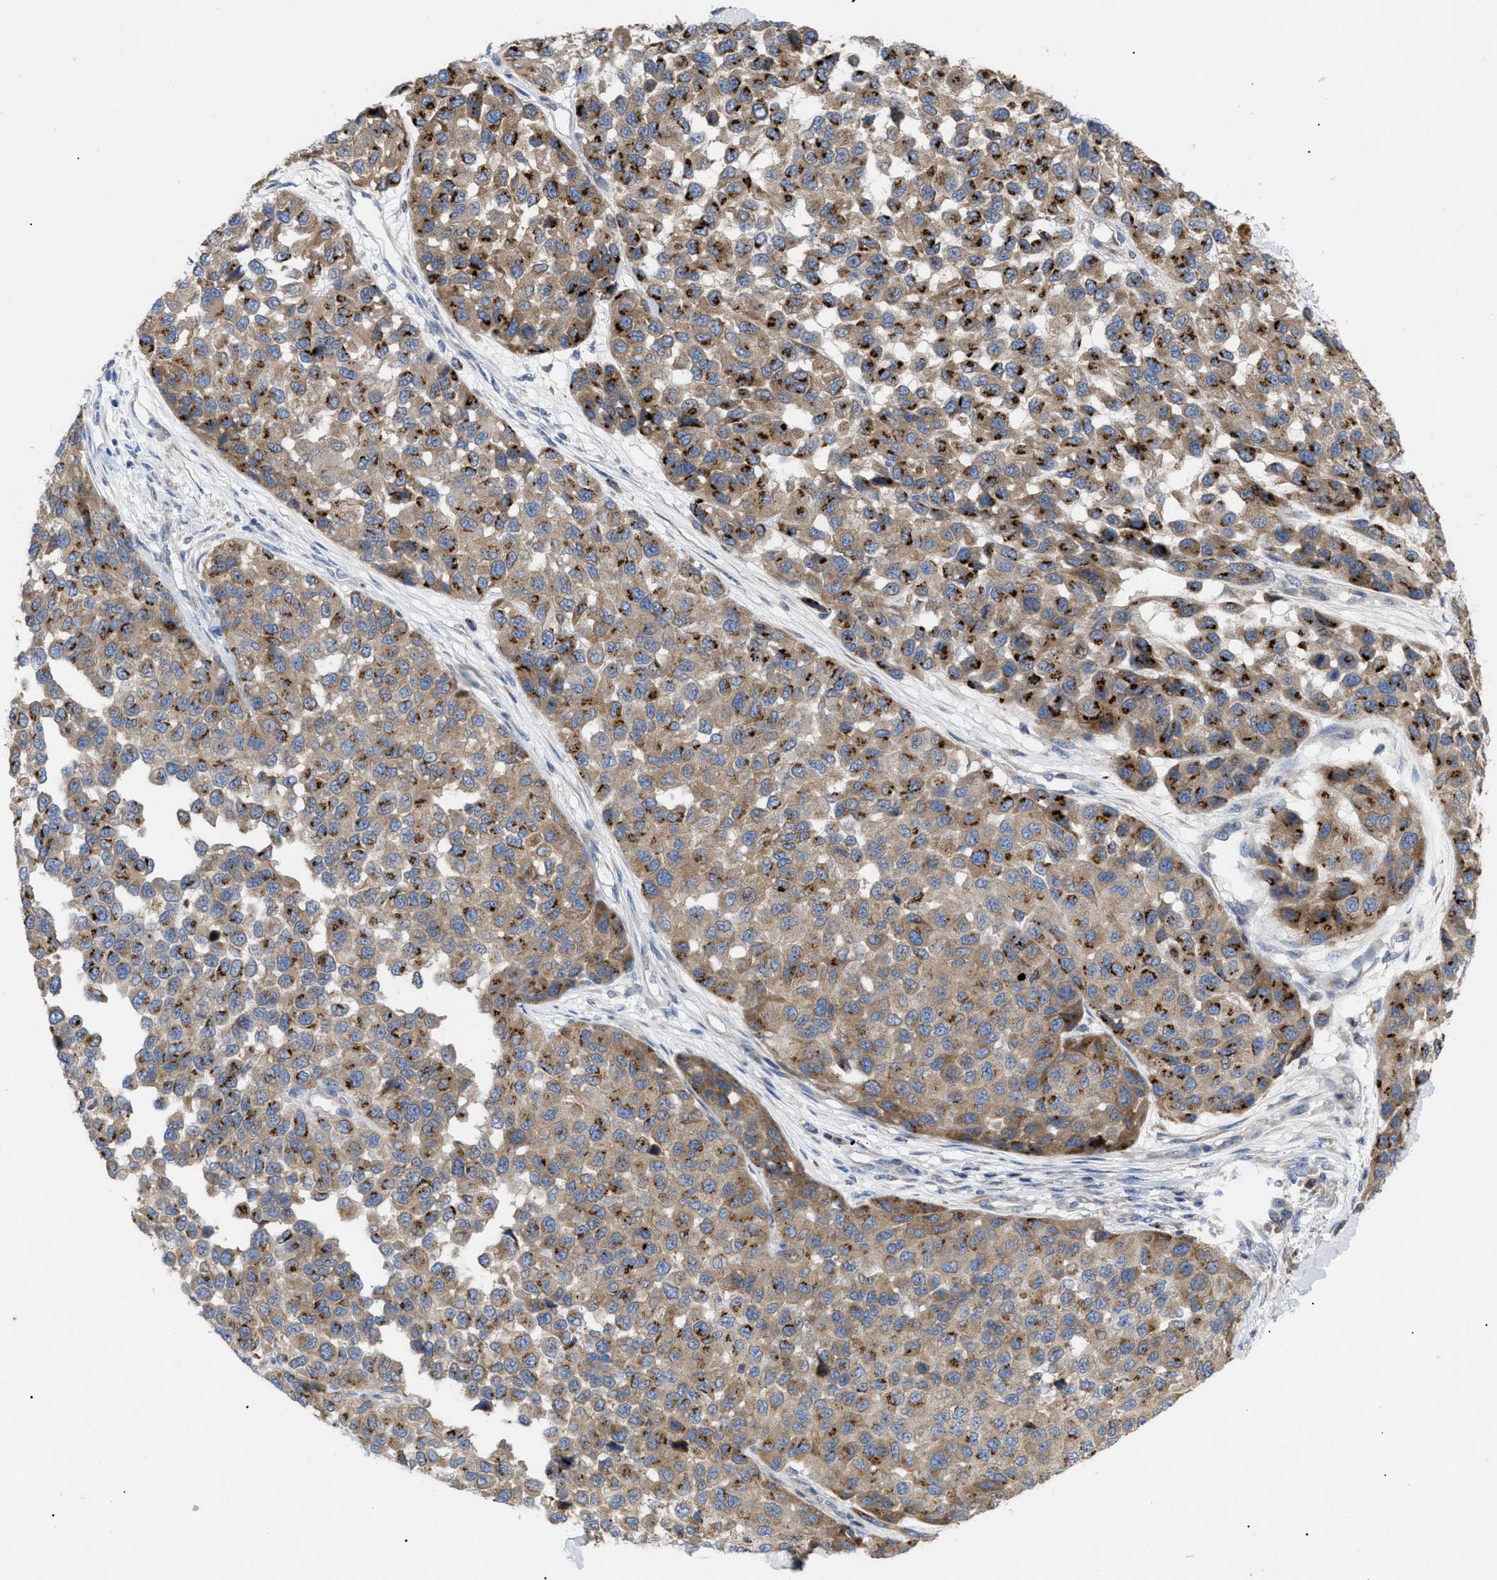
{"staining": {"intensity": "strong", "quantity": ">75%", "location": "cytoplasmic/membranous"}, "tissue": "melanoma", "cell_type": "Tumor cells", "image_type": "cancer", "snomed": [{"axis": "morphology", "description": "Normal tissue, NOS"}, {"axis": "morphology", "description": "Malignant melanoma, NOS"}, {"axis": "topography", "description": "Skin"}], "caption": "Protein staining reveals strong cytoplasmic/membranous positivity in about >75% of tumor cells in melanoma.", "gene": "SLC50A1", "patient": {"sex": "male", "age": 62}}